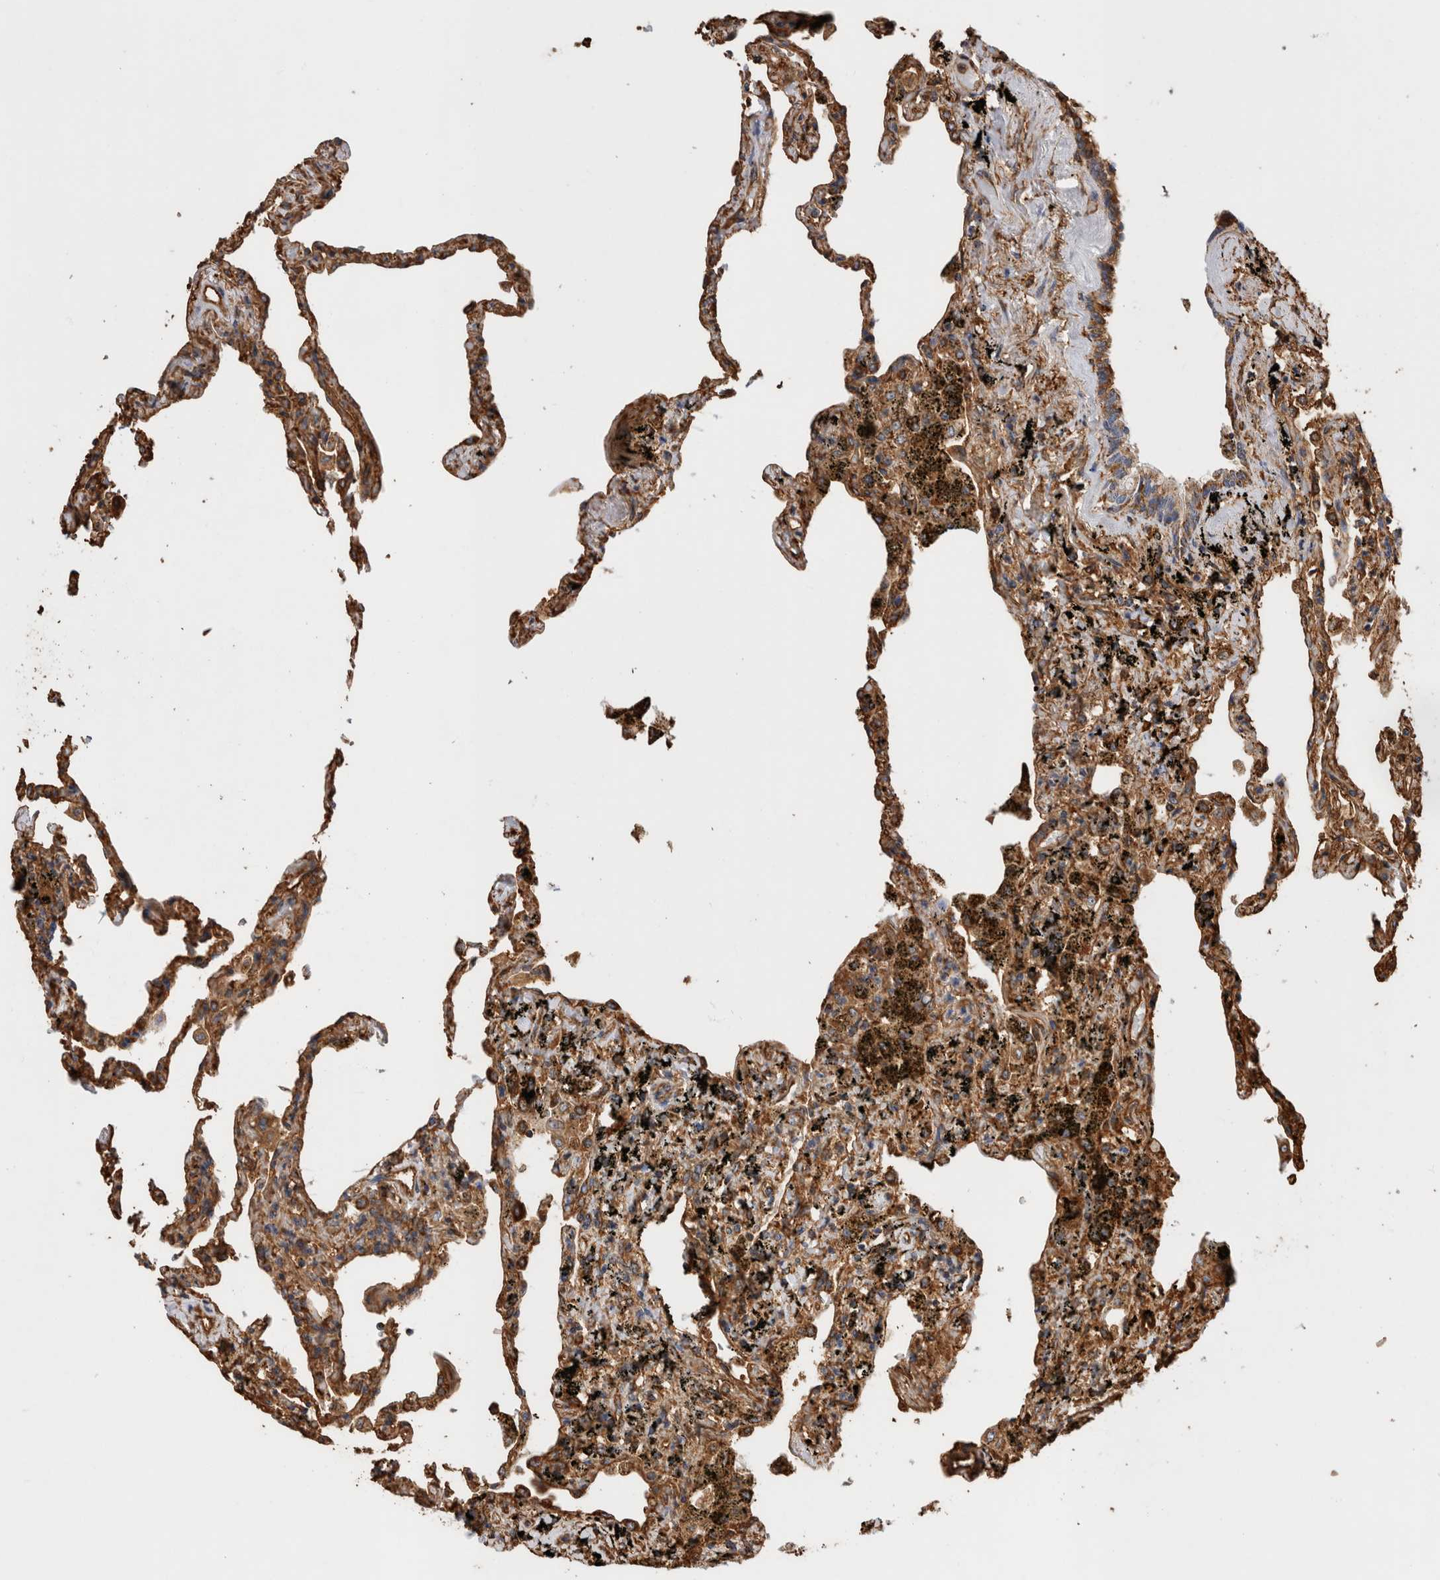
{"staining": {"intensity": "moderate", "quantity": ">75%", "location": "cytoplasmic/membranous"}, "tissue": "lung", "cell_type": "Alveolar cells", "image_type": "normal", "snomed": [{"axis": "morphology", "description": "Normal tissue, NOS"}, {"axis": "topography", "description": "Lung"}], "caption": "A histopathology image of lung stained for a protein reveals moderate cytoplasmic/membranous brown staining in alveolar cells. The protein of interest is shown in brown color, while the nuclei are stained blue.", "gene": "ZNF397", "patient": {"sex": "male", "age": 59}}